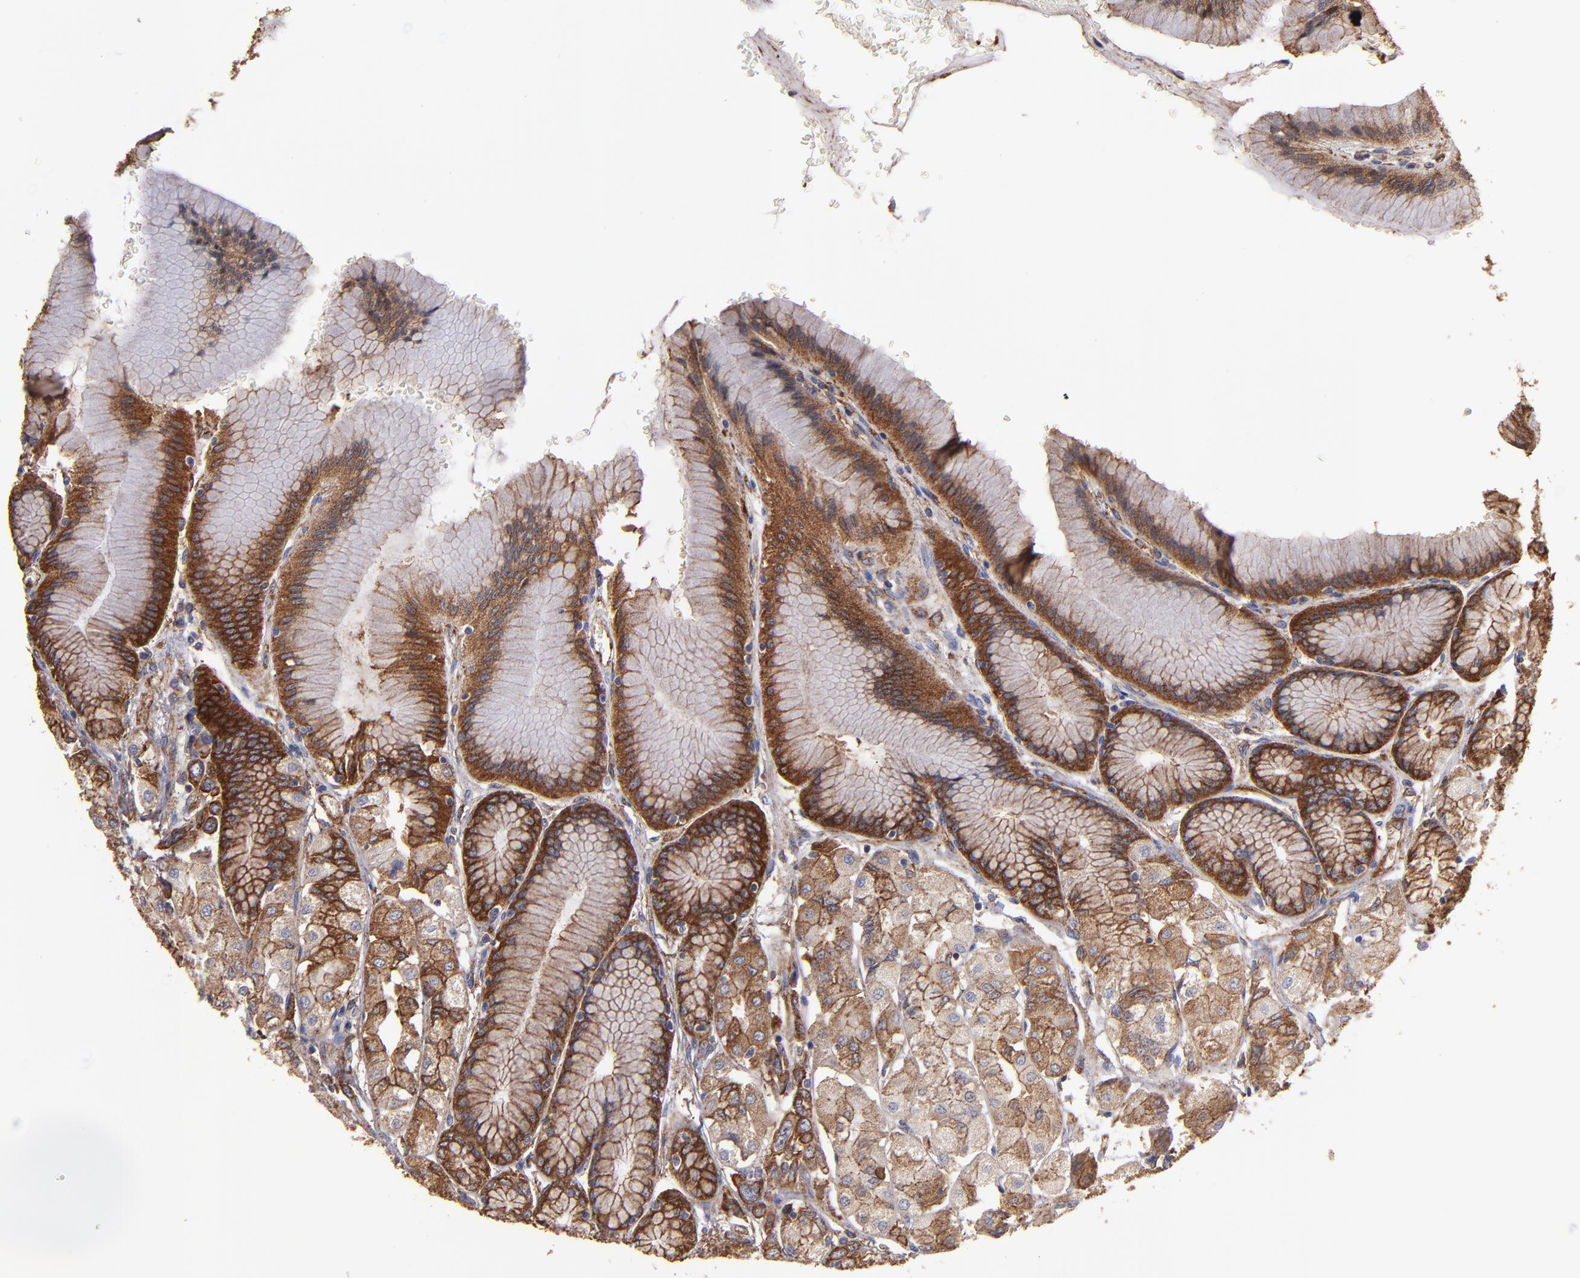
{"staining": {"intensity": "strong", "quantity": "25%-75%", "location": "cytoplasmic/membranous"}, "tissue": "stomach", "cell_type": "Glandular cells", "image_type": "normal", "snomed": [{"axis": "morphology", "description": "Normal tissue, NOS"}, {"axis": "morphology", "description": "Adenocarcinoma, NOS"}, {"axis": "topography", "description": "Stomach"}, {"axis": "topography", "description": "Stomach, lower"}], "caption": "Normal stomach displays strong cytoplasmic/membranous expression in approximately 25%-75% of glandular cells (Brightfield microscopy of DAB IHC at high magnification)..", "gene": "MVP", "patient": {"sex": "female", "age": 65}}